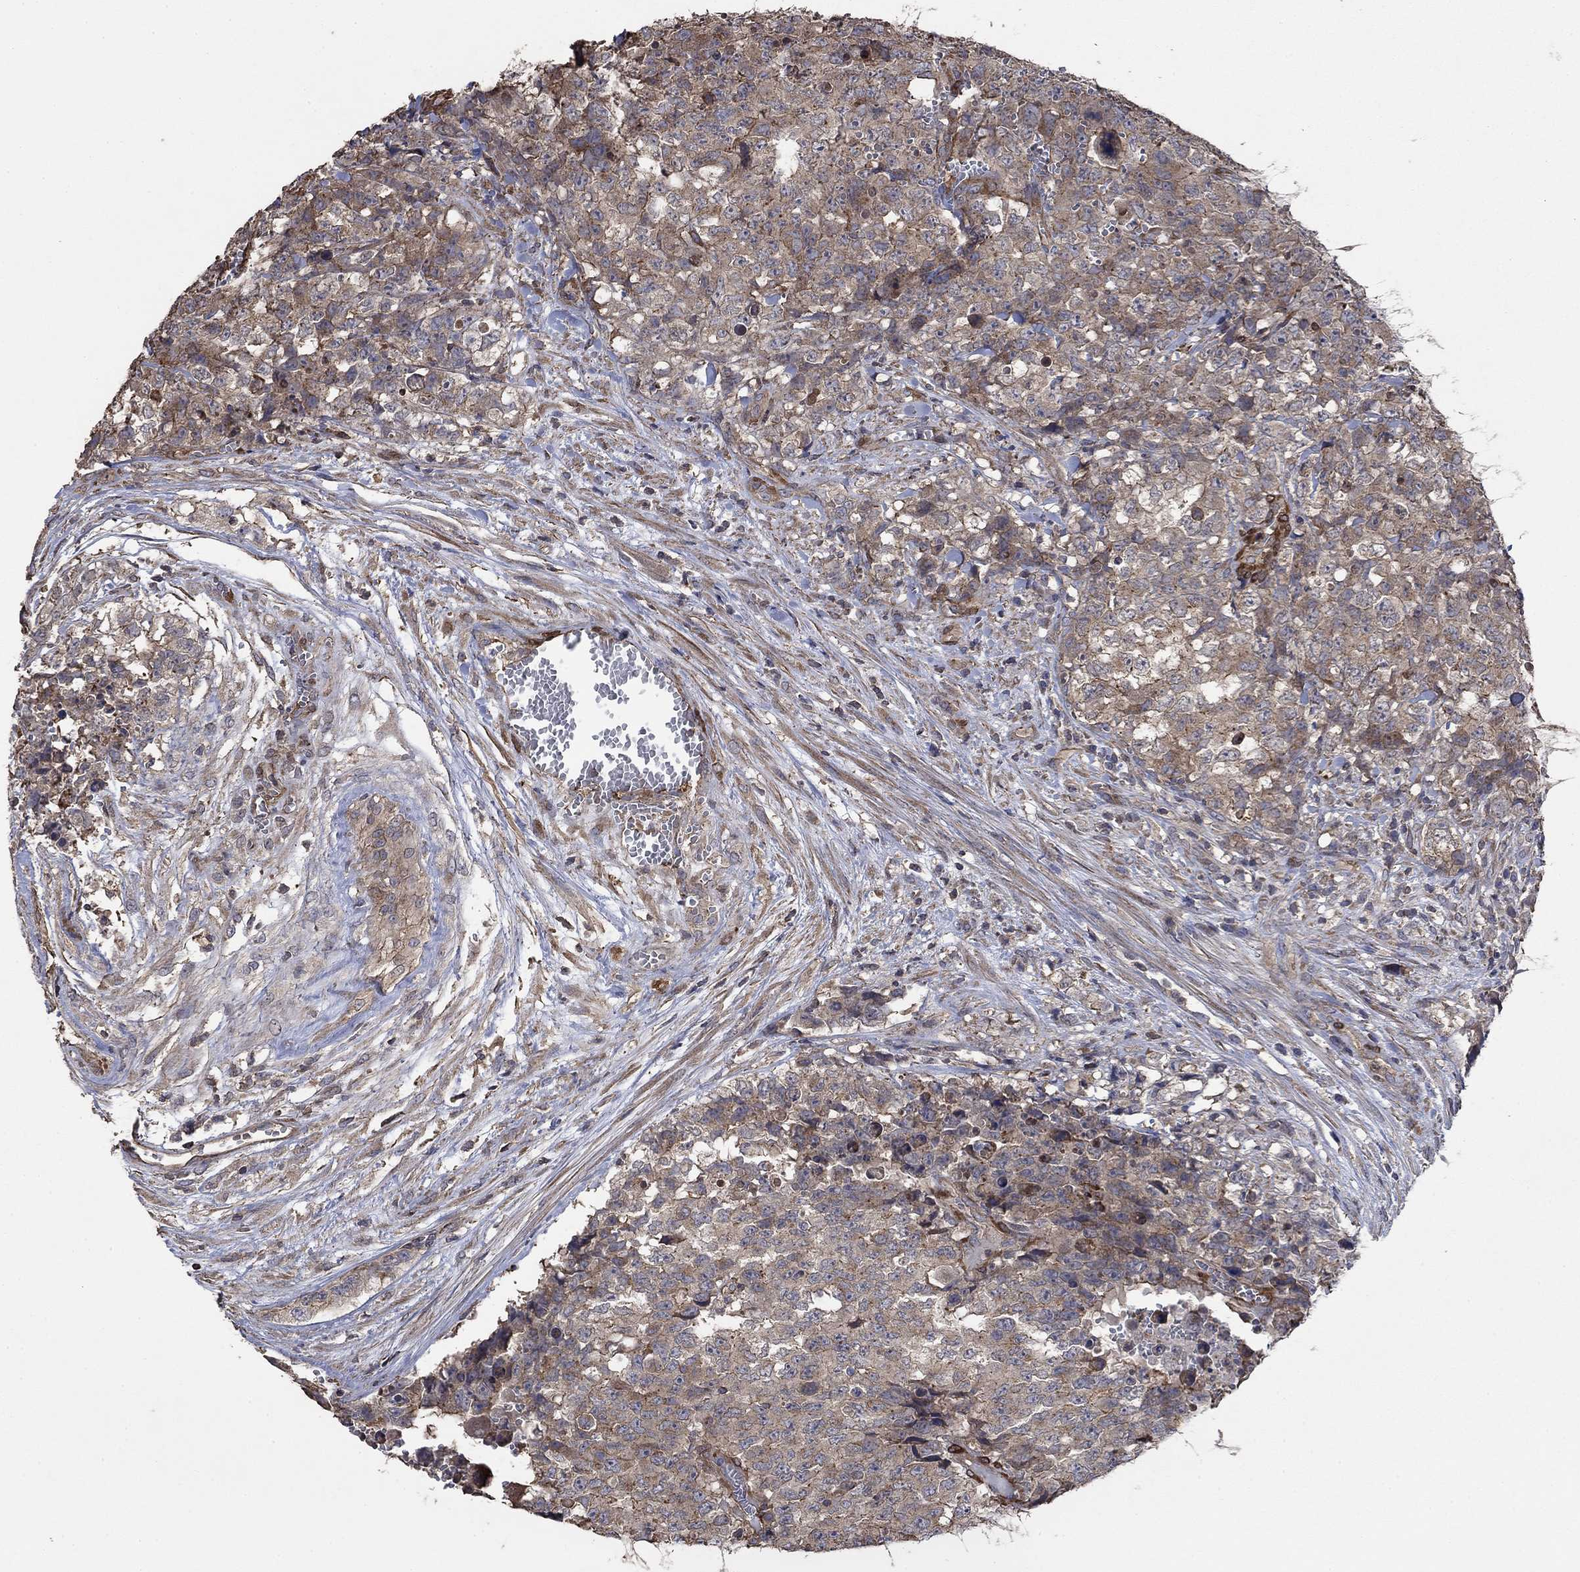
{"staining": {"intensity": "weak", "quantity": "25%-75%", "location": "cytoplasmic/membranous"}, "tissue": "testis cancer", "cell_type": "Tumor cells", "image_type": "cancer", "snomed": [{"axis": "morphology", "description": "Carcinoma, Embryonal, NOS"}, {"axis": "topography", "description": "Testis"}], "caption": "Protein staining of testis embryonal carcinoma tissue reveals weak cytoplasmic/membranous positivity in approximately 25%-75% of tumor cells. (brown staining indicates protein expression, while blue staining denotes nuclei).", "gene": "PDE3A", "patient": {"sex": "male", "age": 23}}